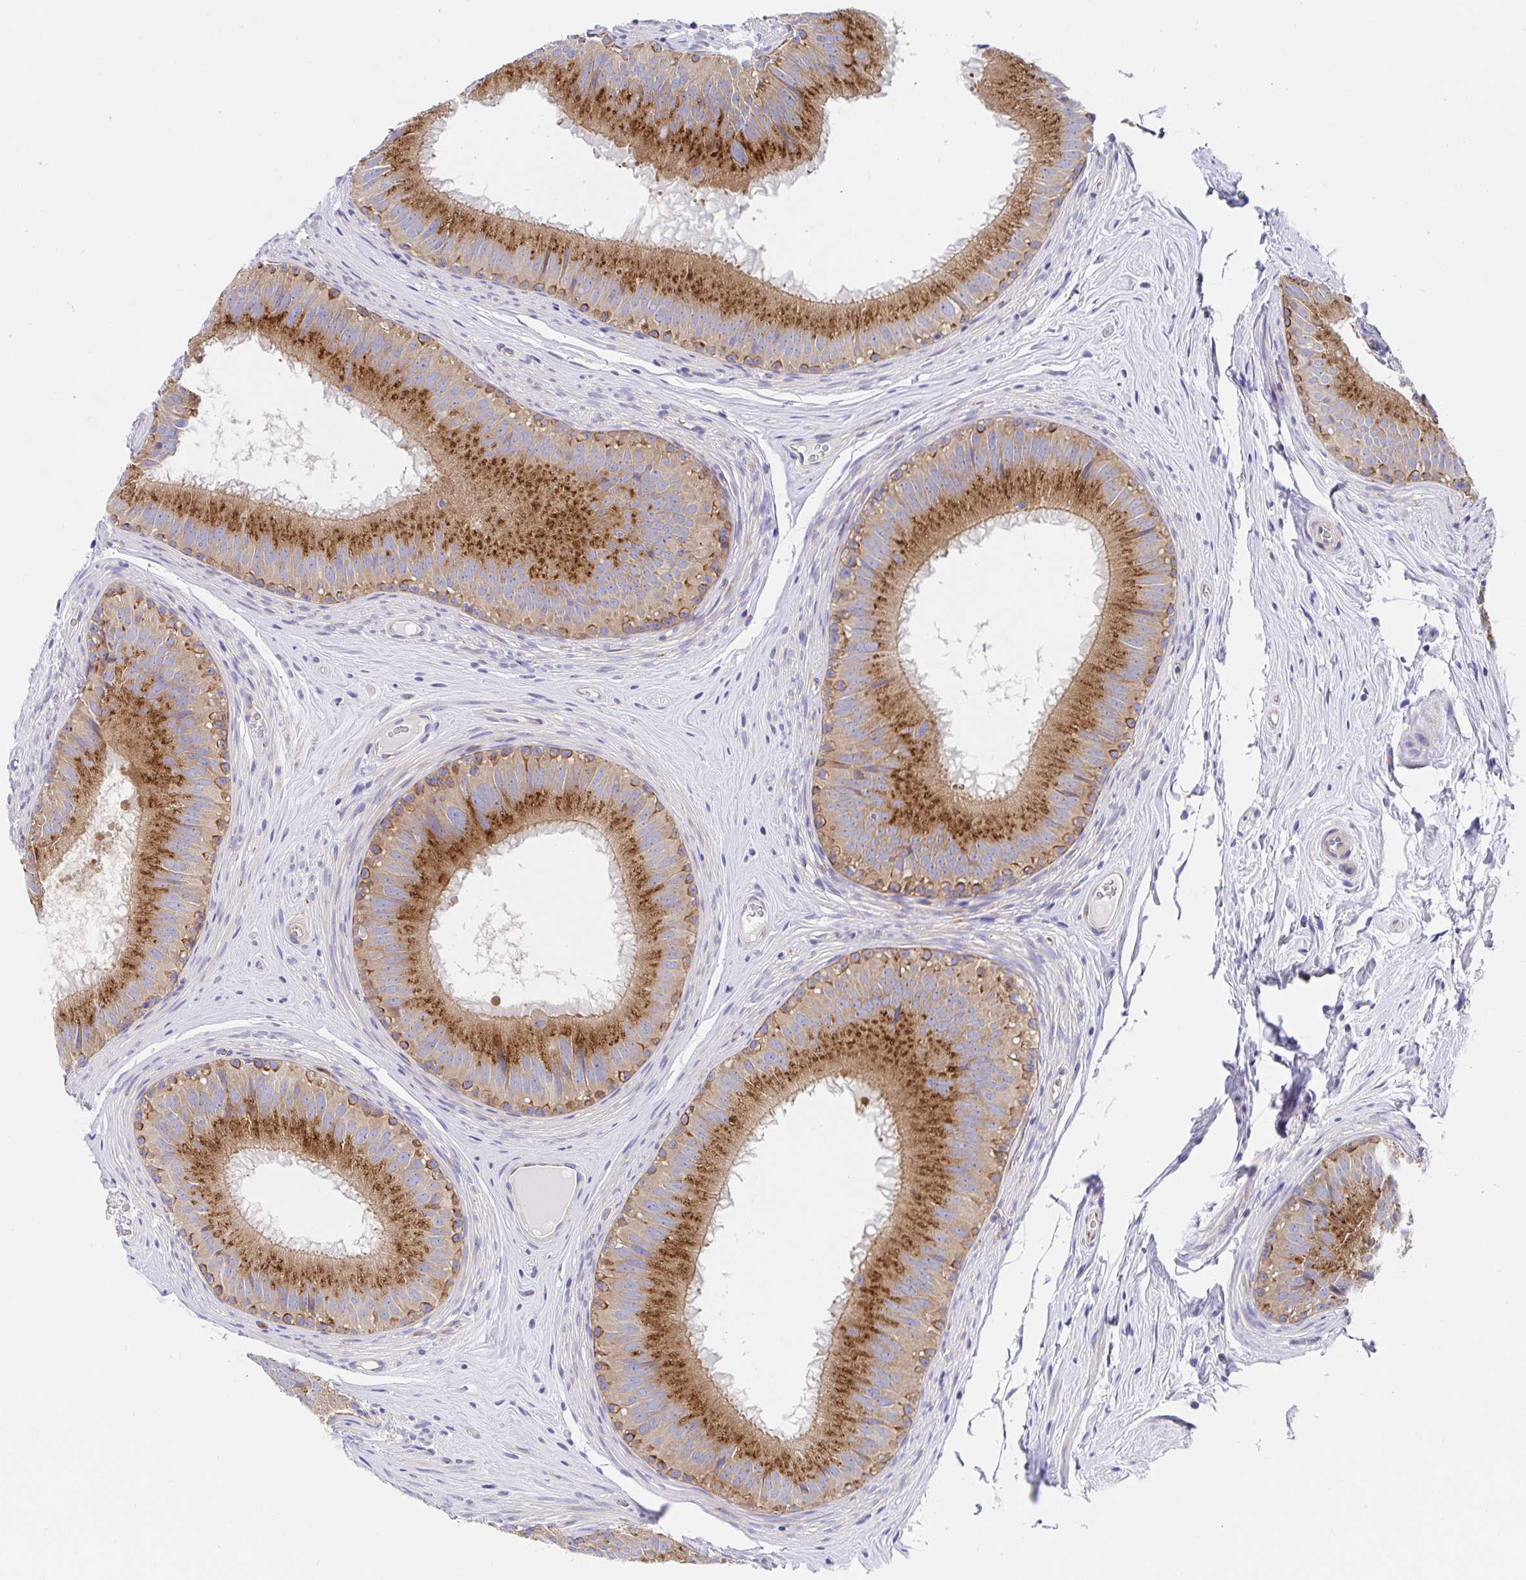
{"staining": {"intensity": "strong", "quantity": ">75%", "location": "cytoplasmic/membranous"}, "tissue": "epididymis", "cell_type": "Glandular cells", "image_type": "normal", "snomed": [{"axis": "morphology", "description": "Normal tissue, NOS"}, {"axis": "topography", "description": "Epididymis"}], "caption": "Glandular cells reveal strong cytoplasmic/membranous expression in about >75% of cells in unremarkable epididymis.", "gene": "GOLGA1", "patient": {"sex": "male", "age": 44}}